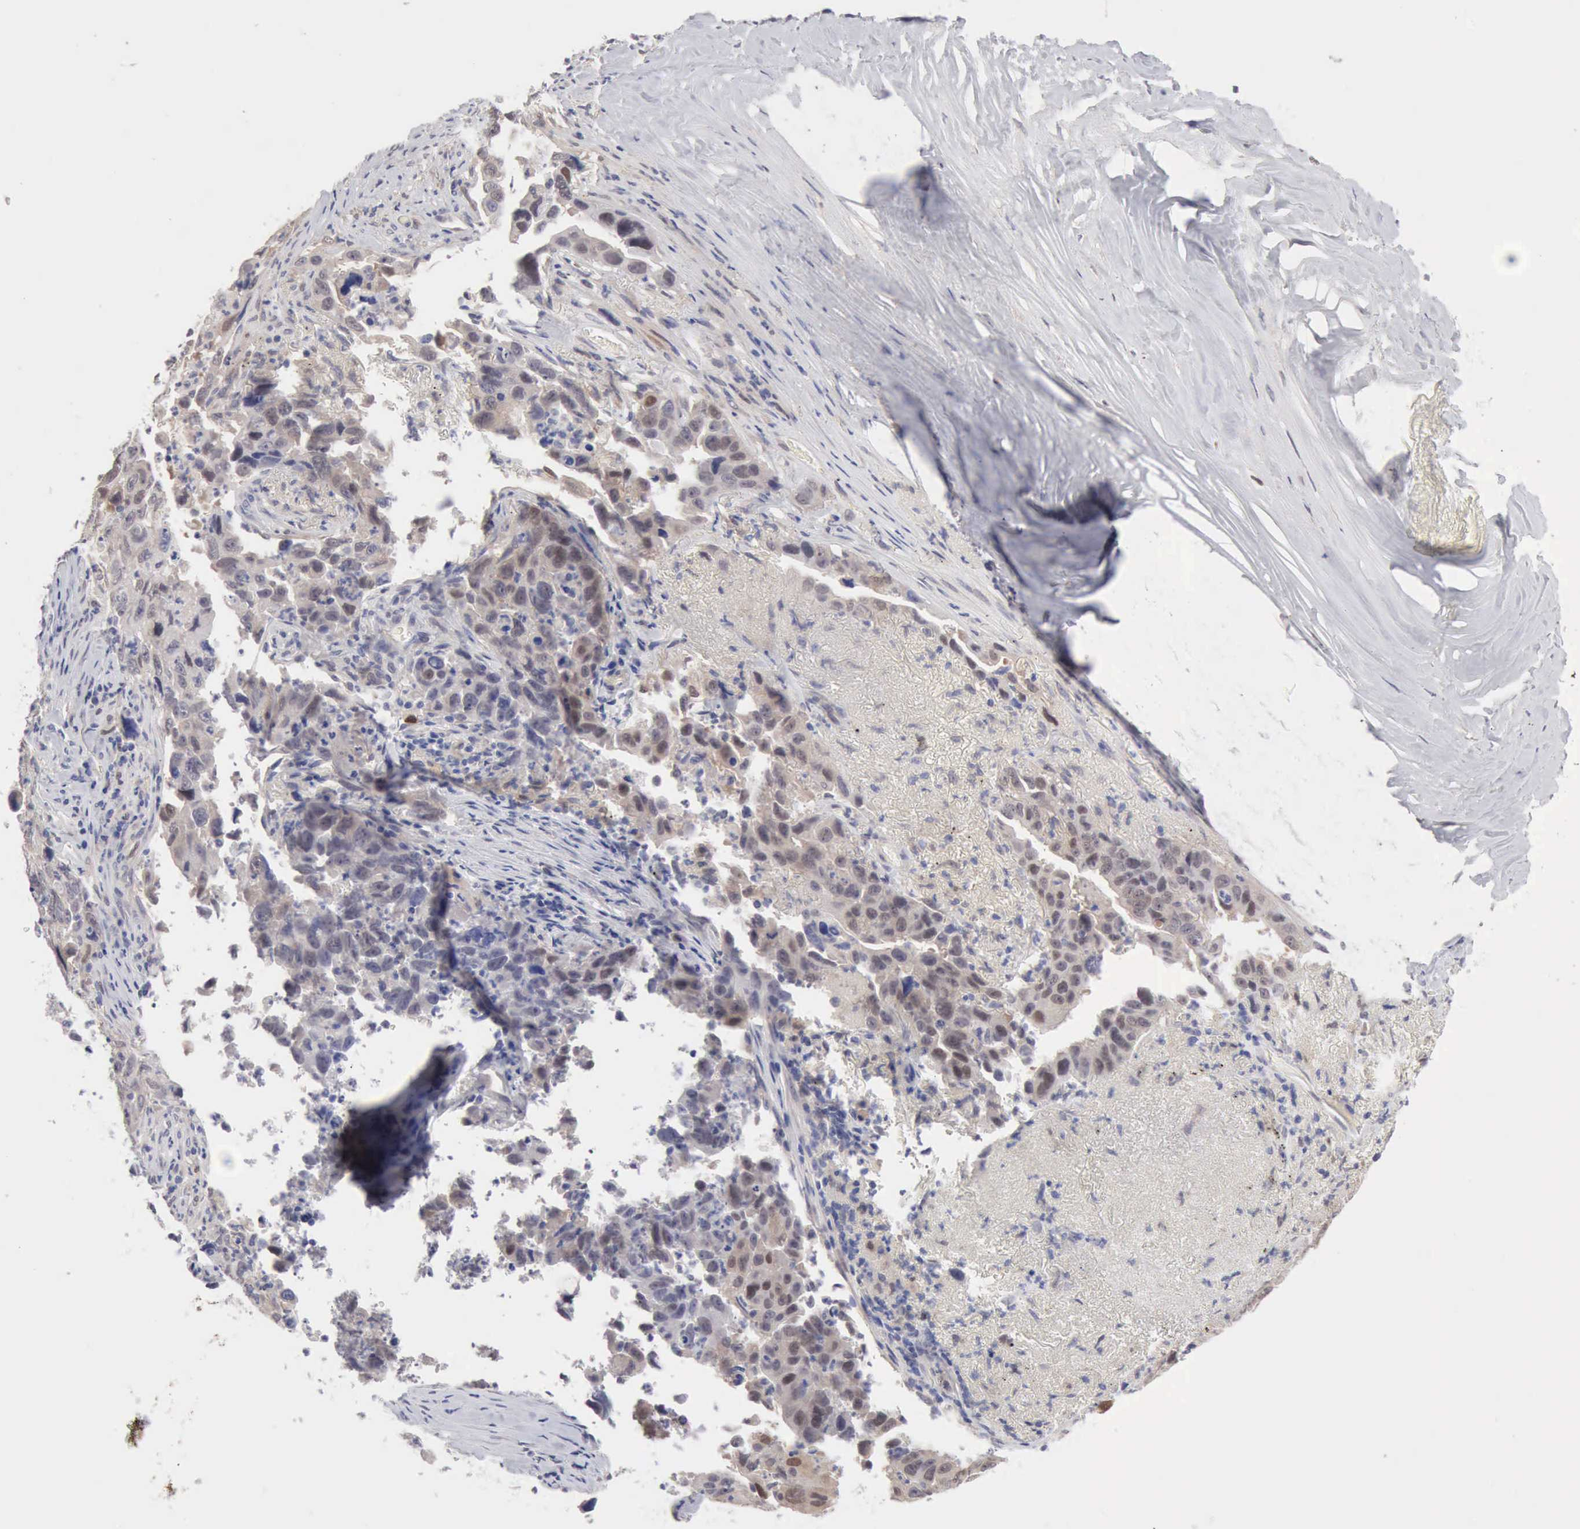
{"staining": {"intensity": "weak", "quantity": ">75%", "location": "cytoplasmic/membranous,nuclear"}, "tissue": "lung cancer", "cell_type": "Tumor cells", "image_type": "cancer", "snomed": [{"axis": "morphology", "description": "Squamous cell carcinoma, NOS"}, {"axis": "topography", "description": "Lung"}], "caption": "Human lung cancer (squamous cell carcinoma) stained with a brown dye exhibits weak cytoplasmic/membranous and nuclear positive positivity in approximately >75% of tumor cells.", "gene": "PTGR2", "patient": {"sex": "male", "age": 64}}